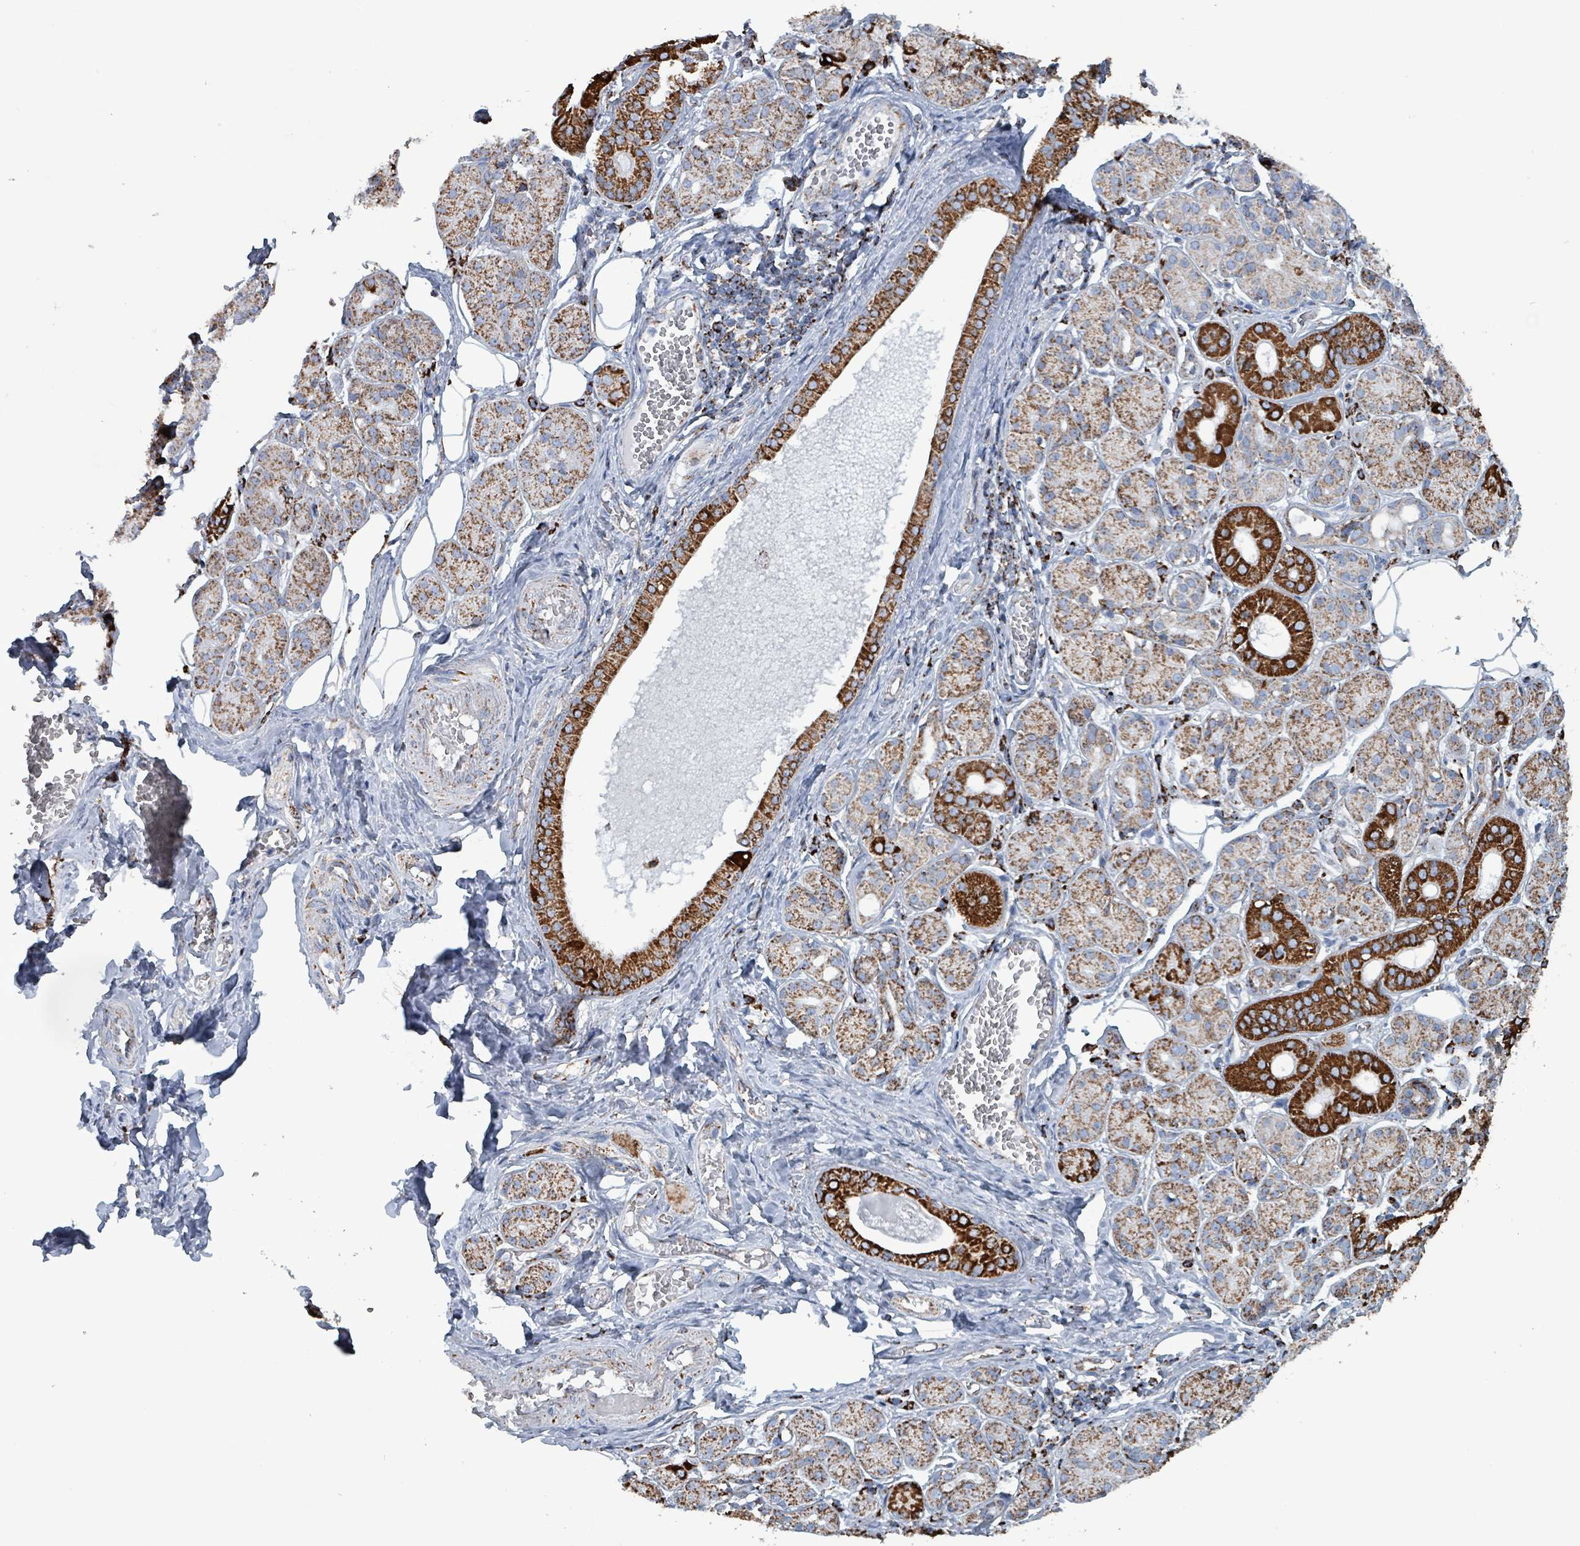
{"staining": {"intensity": "strong", "quantity": ">75%", "location": "cytoplasmic/membranous"}, "tissue": "salivary gland", "cell_type": "Glandular cells", "image_type": "normal", "snomed": [{"axis": "morphology", "description": "Squamous cell carcinoma, NOS"}, {"axis": "topography", "description": "Skin"}, {"axis": "topography", "description": "Head-Neck"}], "caption": "DAB immunohistochemical staining of normal human salivary gland reveals strong cytoplasmic/membranous protein expression in about >75% of glandular cells. Using DAB (brown) and hematoxylin (blue) stains, captured at high magnification using brightfield microscopy.", "gene": "IDH3B", "patient": {"sex": "male", "age": 80}}